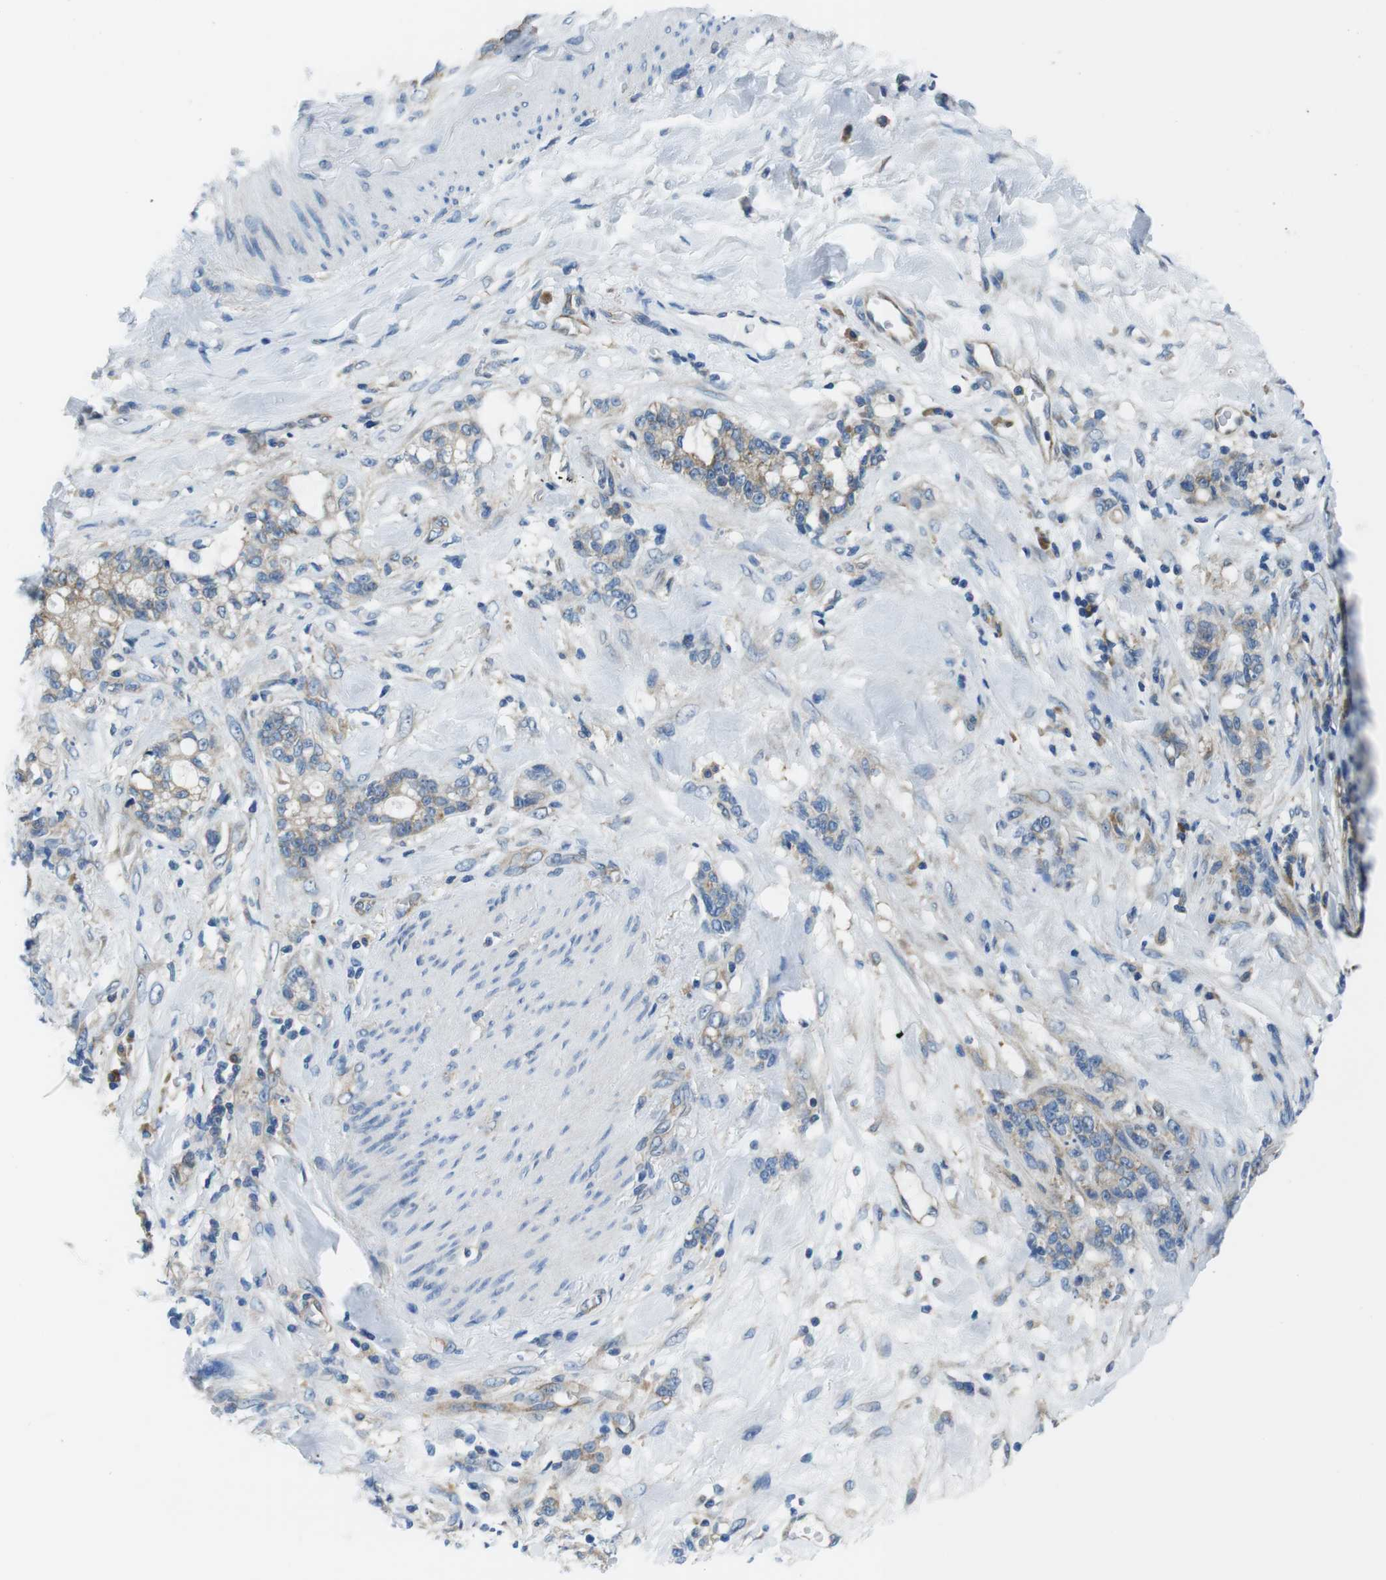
{"staining": {"intensity": "weak", "quantity": ">75%", "location": "cytoplasmic/membranous"}, "tissue": "stomach cancer", "cell_type": "Tumor cells", "image_type": "cancer", "snomed": [{"axis": "morphology", "description": "Adenocarcinoma, NOS"}, {"axis": "topography", "description": "Stomach, lower"}], "caption": "There is low levels of weak cytoplasmic/membranous staining in tumor cells of stomach cancer, as demonstrated by immunohistochemical staining (brown color).", "gene": "EIF2B5", "patient": {"sex": "male", "age": 88}}